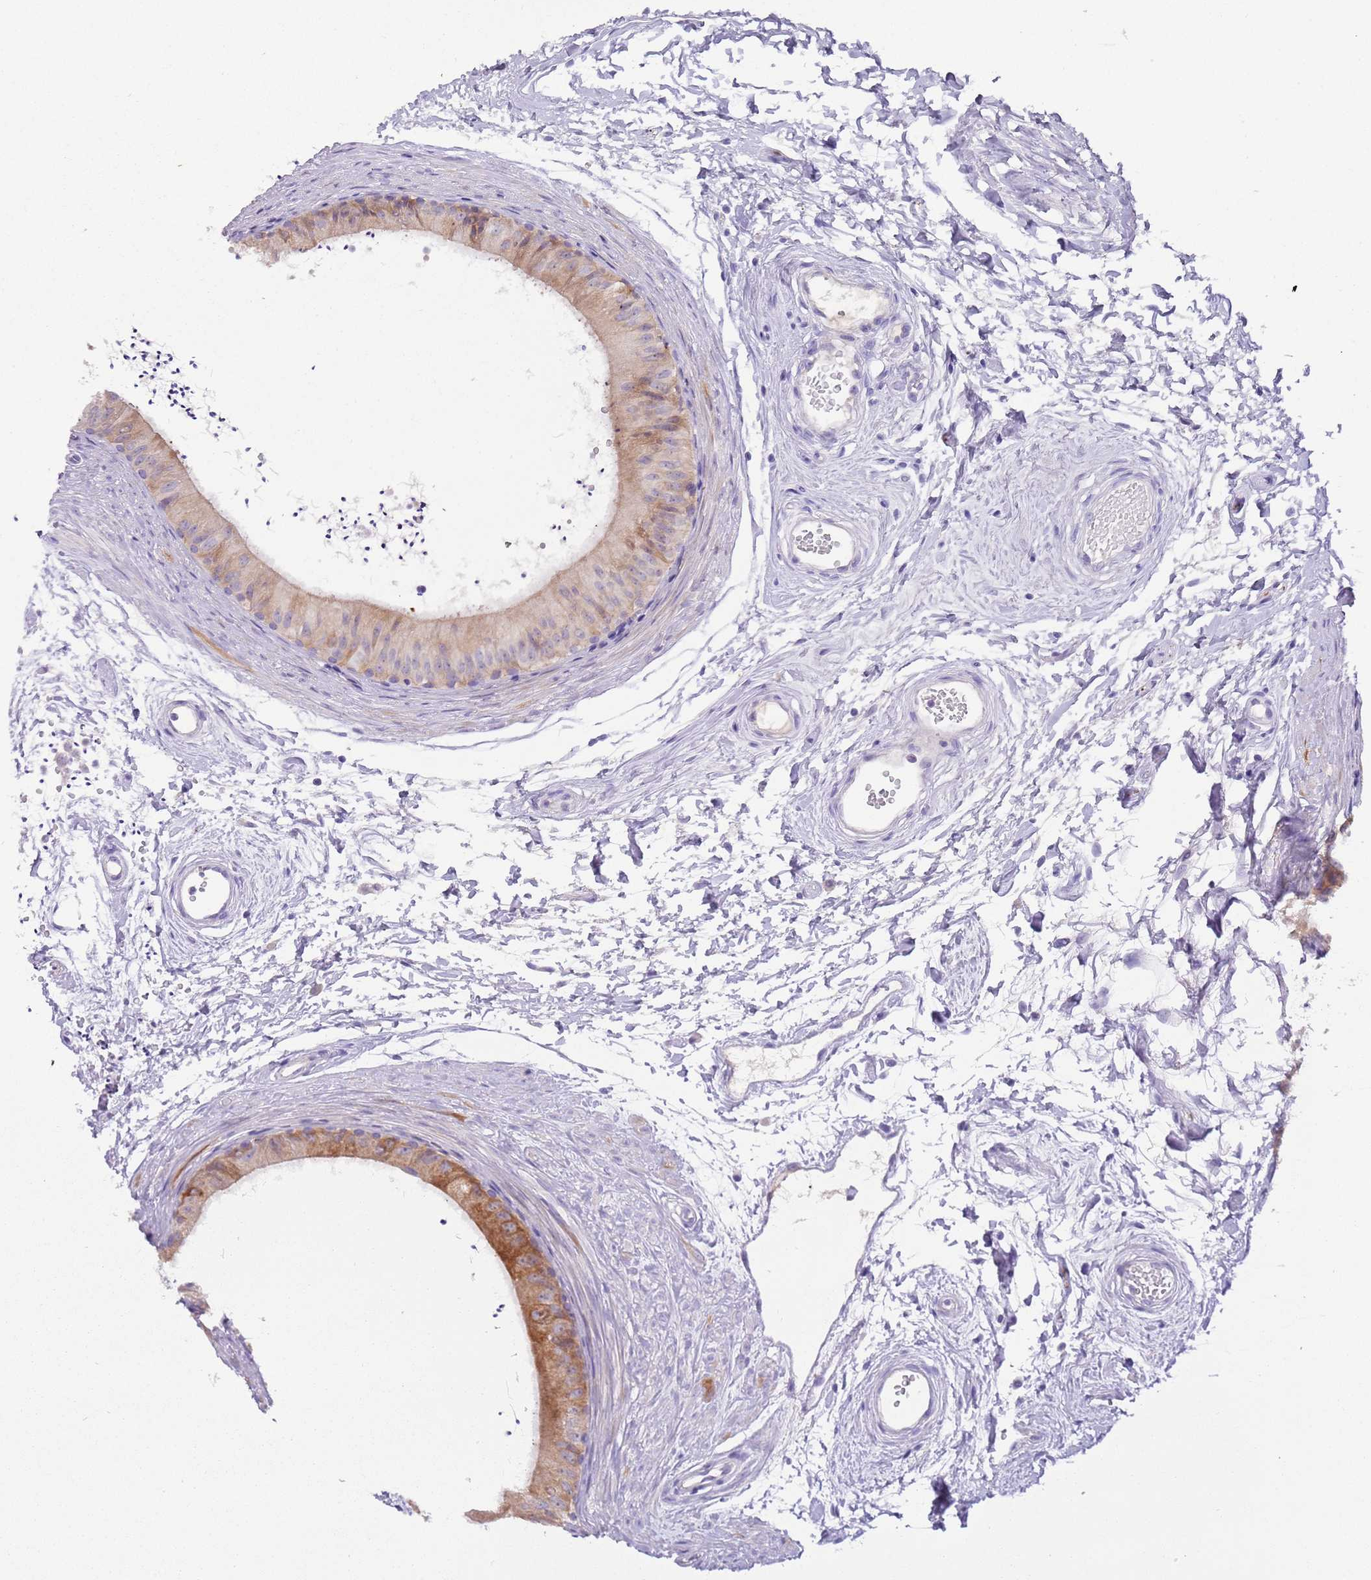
{"staining": {"intensity": "moderate", "quantity": "<25%", "location": "cytoplasmic/membranous"}, "tissue": "epididymis", "cell_type": "Glandular cells", "image_type": "normal", "snomed": [{"axis": "morphology", "description": "Normal tissue, NOS"}, {"axis": "topography", "description": "Epididymis"}], "caption": "Immunohistochemical staining of normal epididymis exhibits <25% levels of moderate cytoplasmic/membranous protein positivity in about <25% of glandular cells. (Brightfield microscopy of DAB IHC at high magnification).", "gene": "C2CD3", "patient": {"sex": "male", "age": 56}}